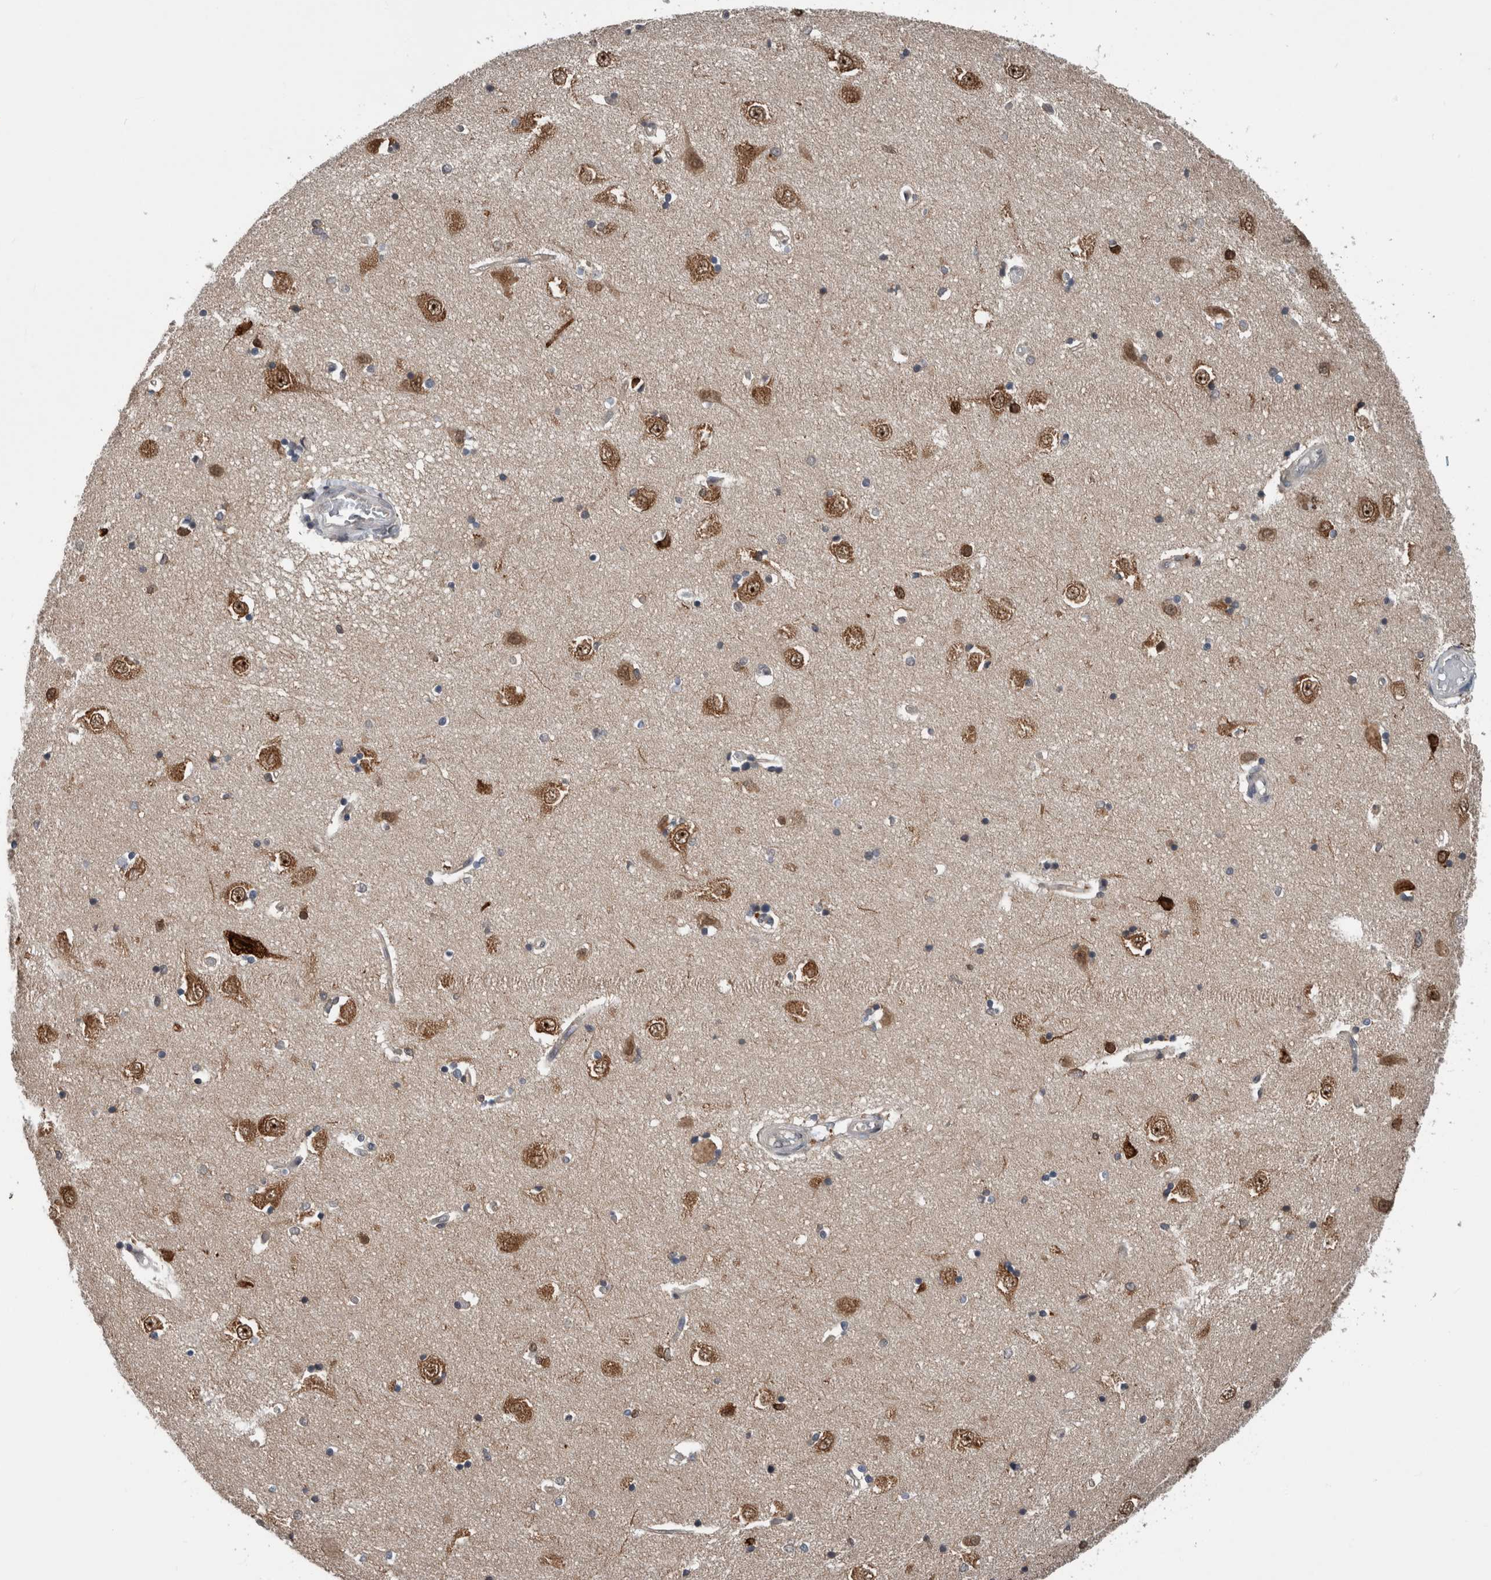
{"staining": {"intensity": "moderate", "quantity": "<25%", "location": "cytoplasmic/membranous,nuclear"}, "tissue": "hippocampus", "cell_type": "Glial cells", "image_type": "normal", "snomed": [{"axis": "morphology", "description": "Normal tissue, NOS"}, {"axis": "topography", "description": "Hippocampus"}], "caption": "An immunohistochemistry (IHC) histopathology image of benign tissue is shown. Protein staining in brown highlights moderate cytoplasmic/membranous,nuclear positivity in hippocampus within glial cells.", "gene": "ENY2", "patient": {"sex": "male", "age": 45}}